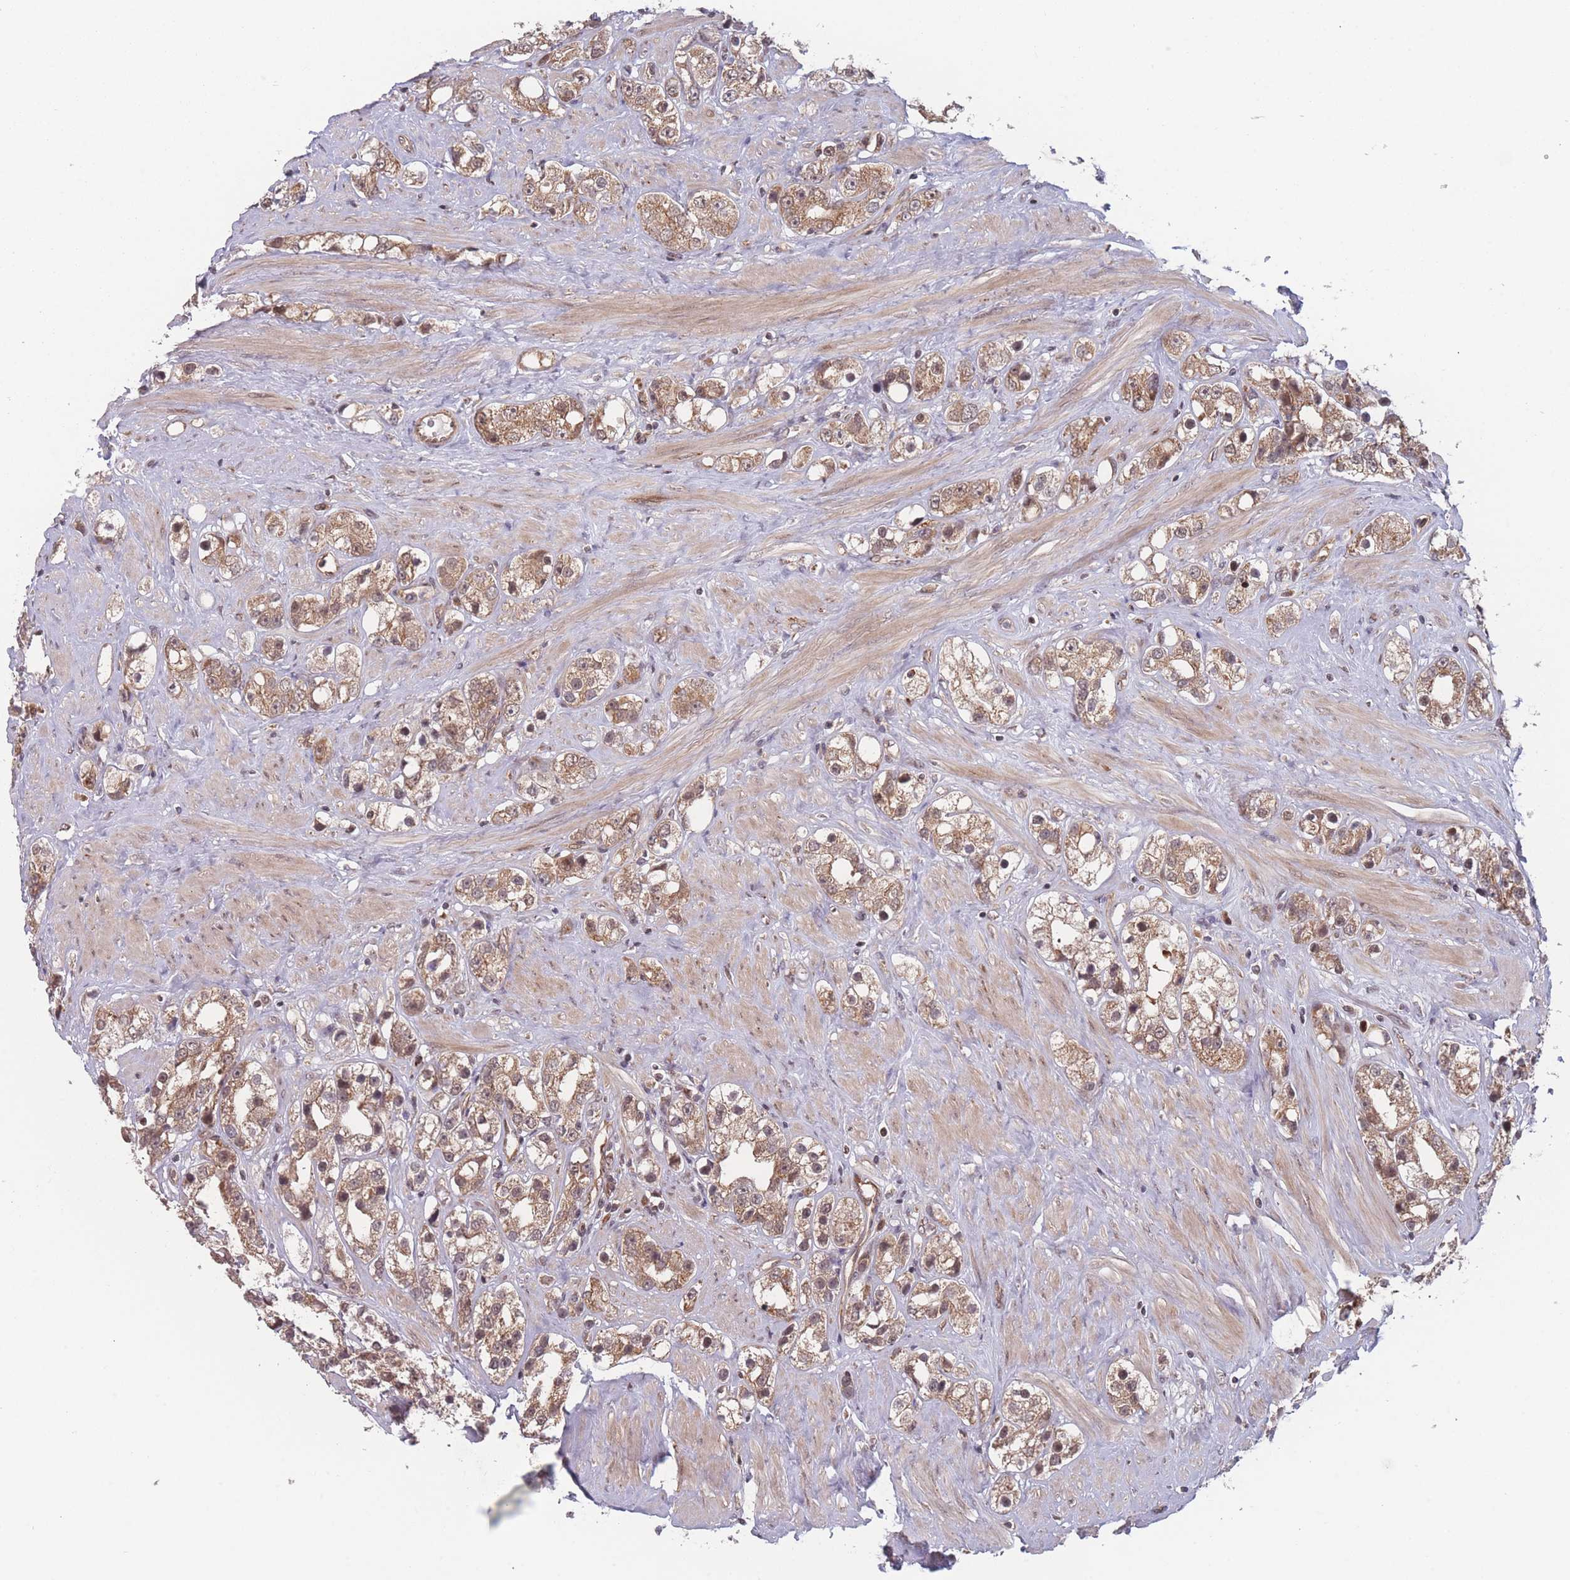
{"staining": {"intensity": "moderate", "quantity": ">75%", "location": "cytoplasmic/membranous"}, "tissue": "prostate cancer", "cell_type": "Tumor cells", "image_type": "cancer", "snomed": [{"axis": "morphology", "description": "Adenocarcinoma, NOS"}, {"axis": "topography", "description": "Prostate"}], "caption": "Adenocarcinoma (prostate) stained for a protein (brown) demonstrates moderate cytoplasmic/membranous positive positivity in about >75% of tumor cells.", "gene": "RPS18", "patient": {"sex": "male", "age": 79}}